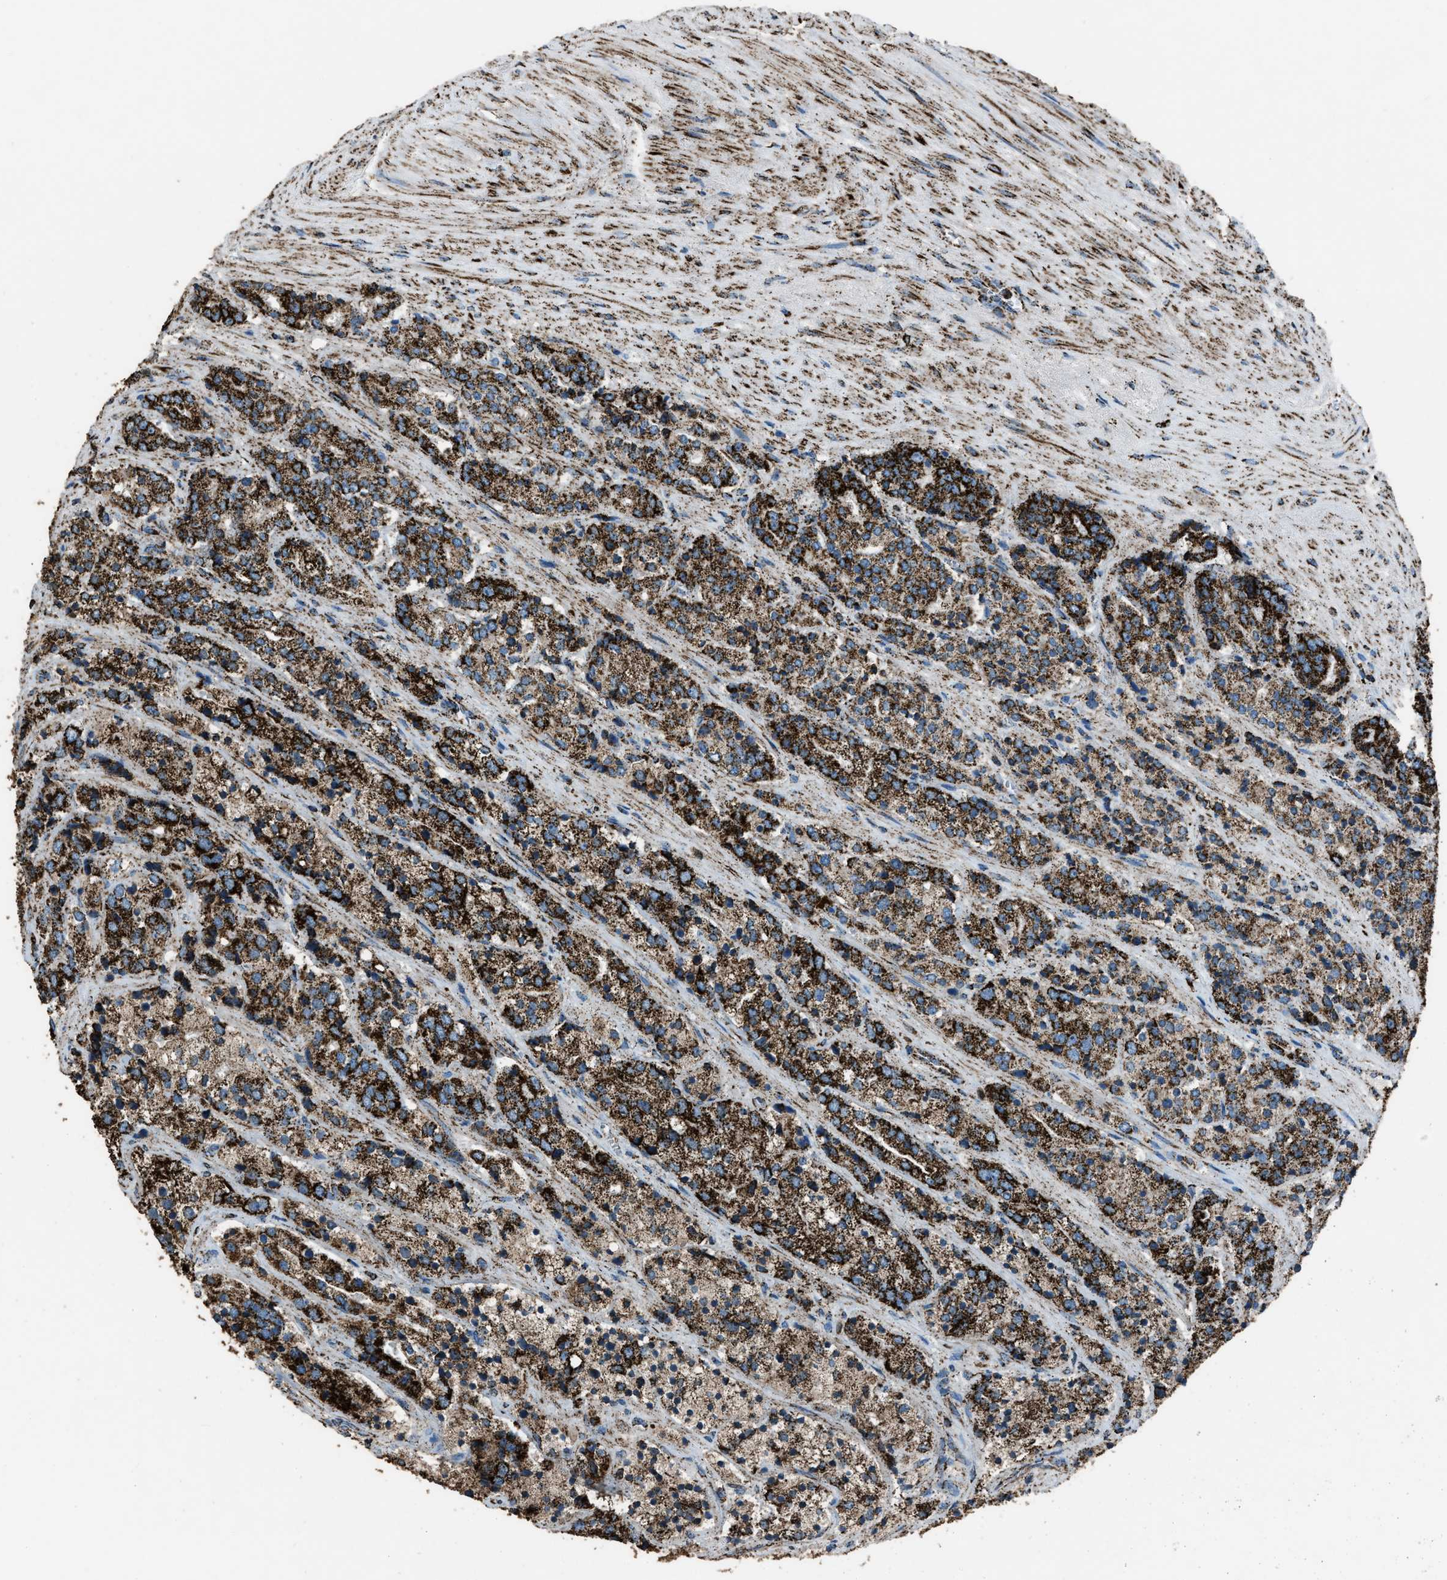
{"staining": {"intensity": "strong", "quantity": ">75%", "location": "cytoplasmic/membranous"}, "tissue": "prostate cancer", "cell_type": "Tumor cells", "image_type": "cancer", "snomed": [{"axis": "morphology", "description": "Adenocarcinoma, High grade"}, {"axis": "topography", "description": "Prostate"}], "caption": "IHC photomicrograph of human prostate cancer (adenocarcinoma (high-grade)) stained for a protein (brown), which shows high levels of strong cytoplasmic/membranous staining in approximately >75% of tumor cells.", "gene": "MDH2", "patient": {"sex": "male", "age": 71}}